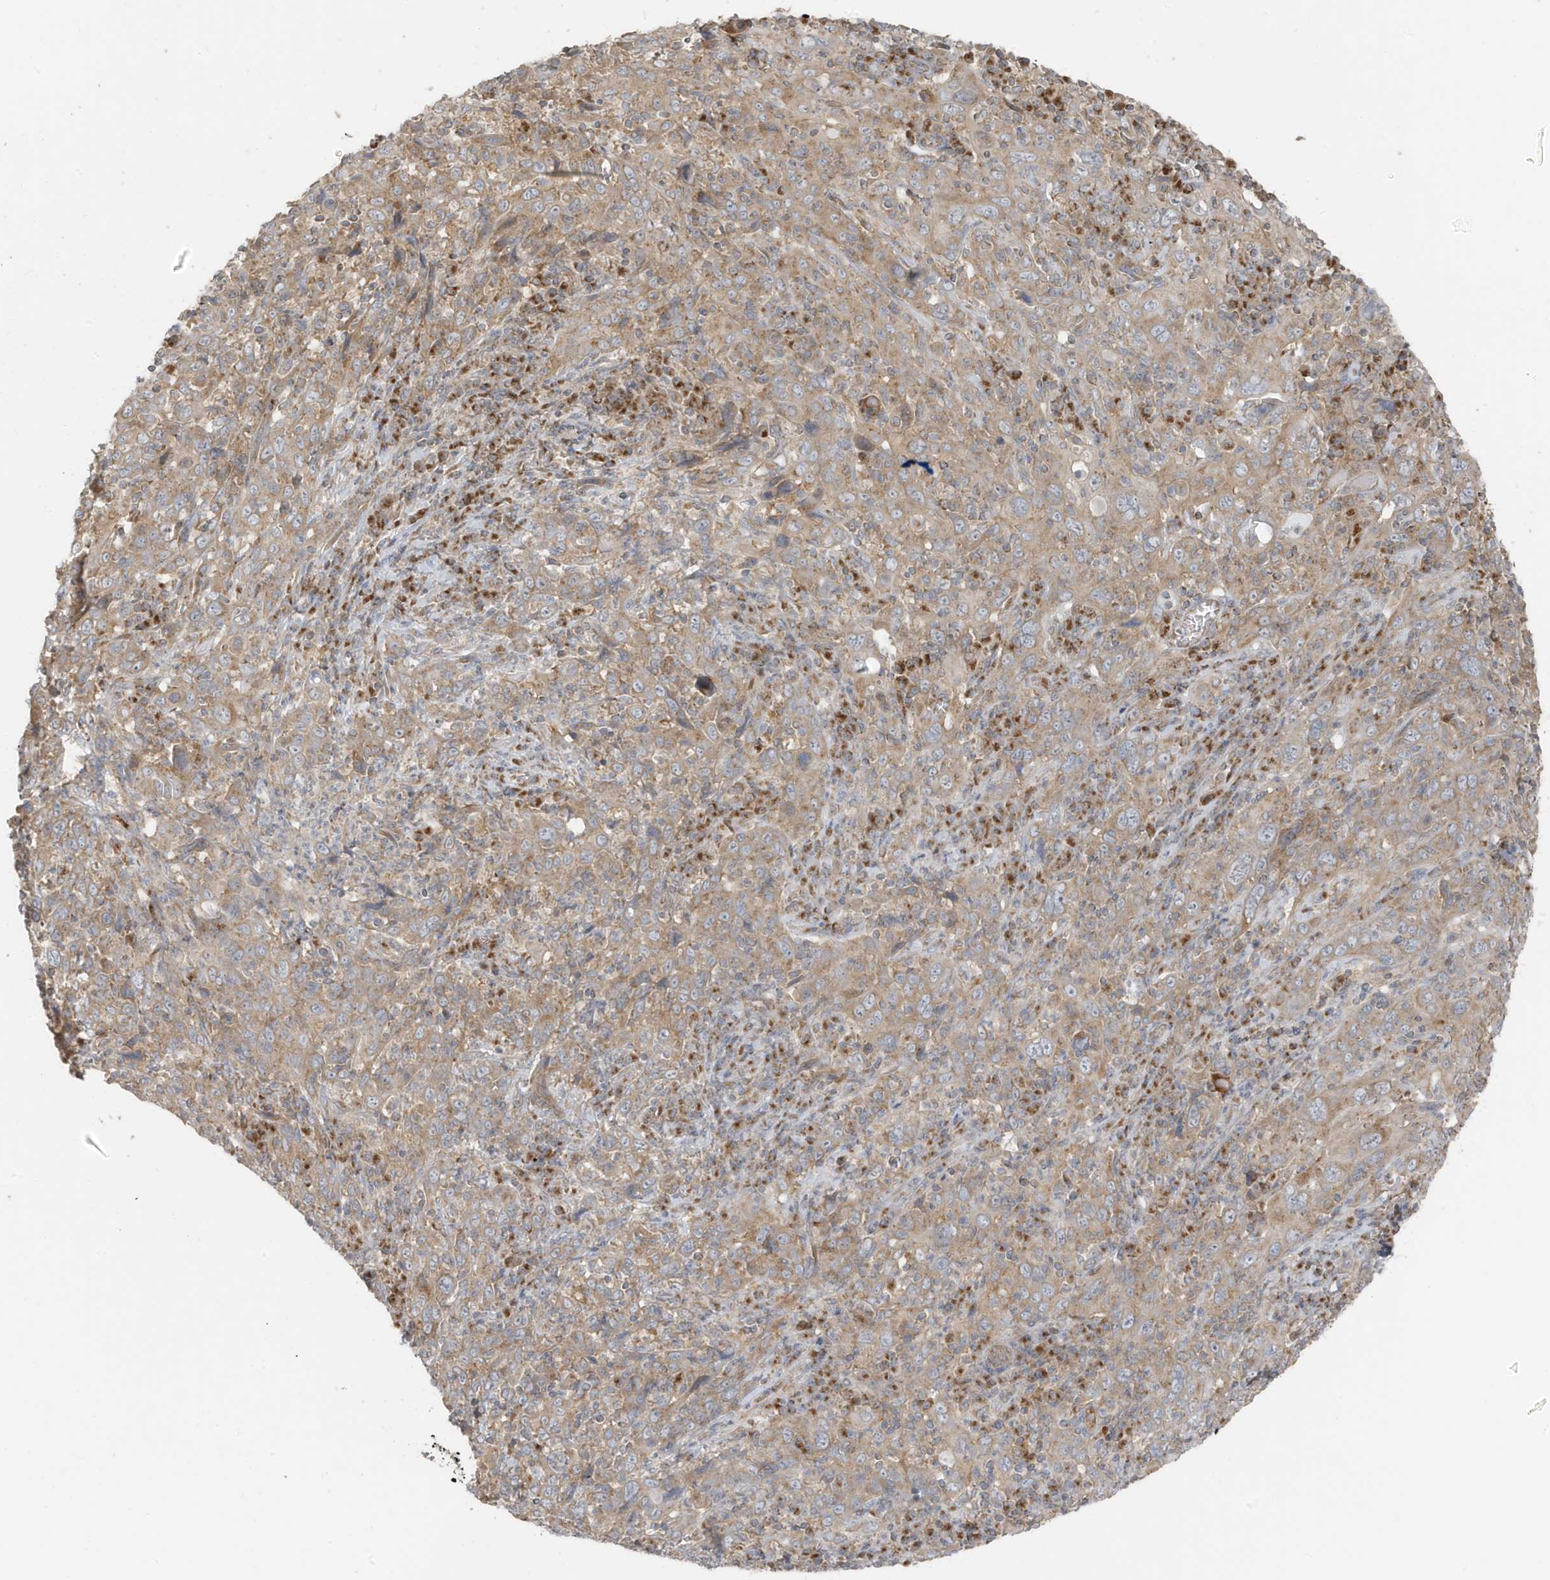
{"staining": {"intensity": "moderate", "quantity": ">75%", "location": "cytoplasmic/membranous"}, "tissue": "cervical cancer", "cell_type": "Tumor cells", "image_type": "cancer", "snomed": [{"axis": "morphology", "description": "Squamous cell carcinoma, NOS"}, {"axis": "topography", "description": "Cervix"}], "caption": "Cervical squamous cell carcinoma stained with a brown dye reveals moderate cytoplasmic/membranous positive expression in about >75% of tumor cells.", "gene": "GOLGA4", "patient": {"sex": "female", "age": 46}}